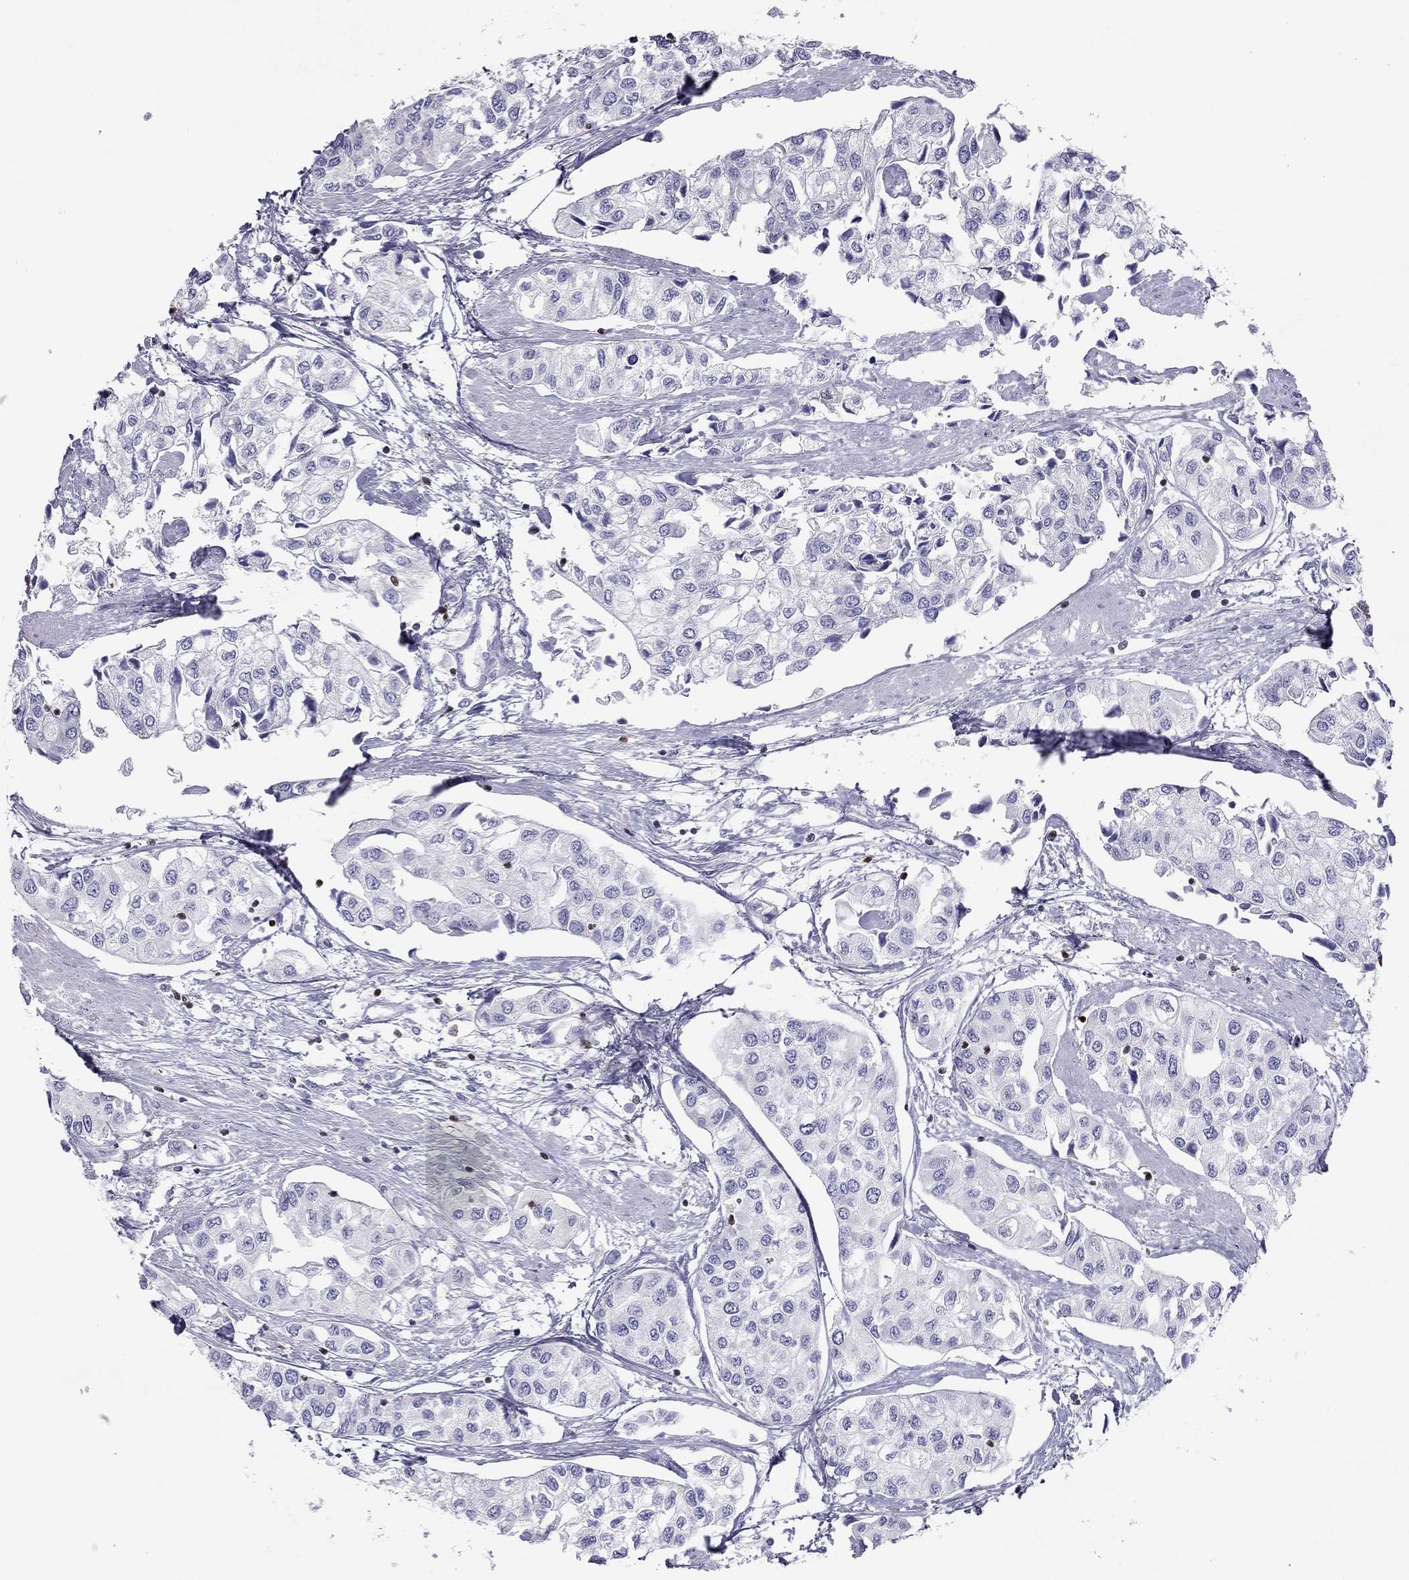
{"staining": {"intensity": "negative", "quantity": "none", "location": "none"}, "tissue": "urothelial cancer", "cell_type": "Tumor cells", "image_type": "cancer", "snomed": [{"axis": "morphology", "description": "Urothelial carcinoma, High grade"}, {"axis": "topography", "description": "Urinary bladder"}], "caption": "Human urothelial cancer stained for a protein using IHC exhibits no staining in tumor cells.", "gene": "SH2D2A", "patient": {"sex": "male", "age": 73}}